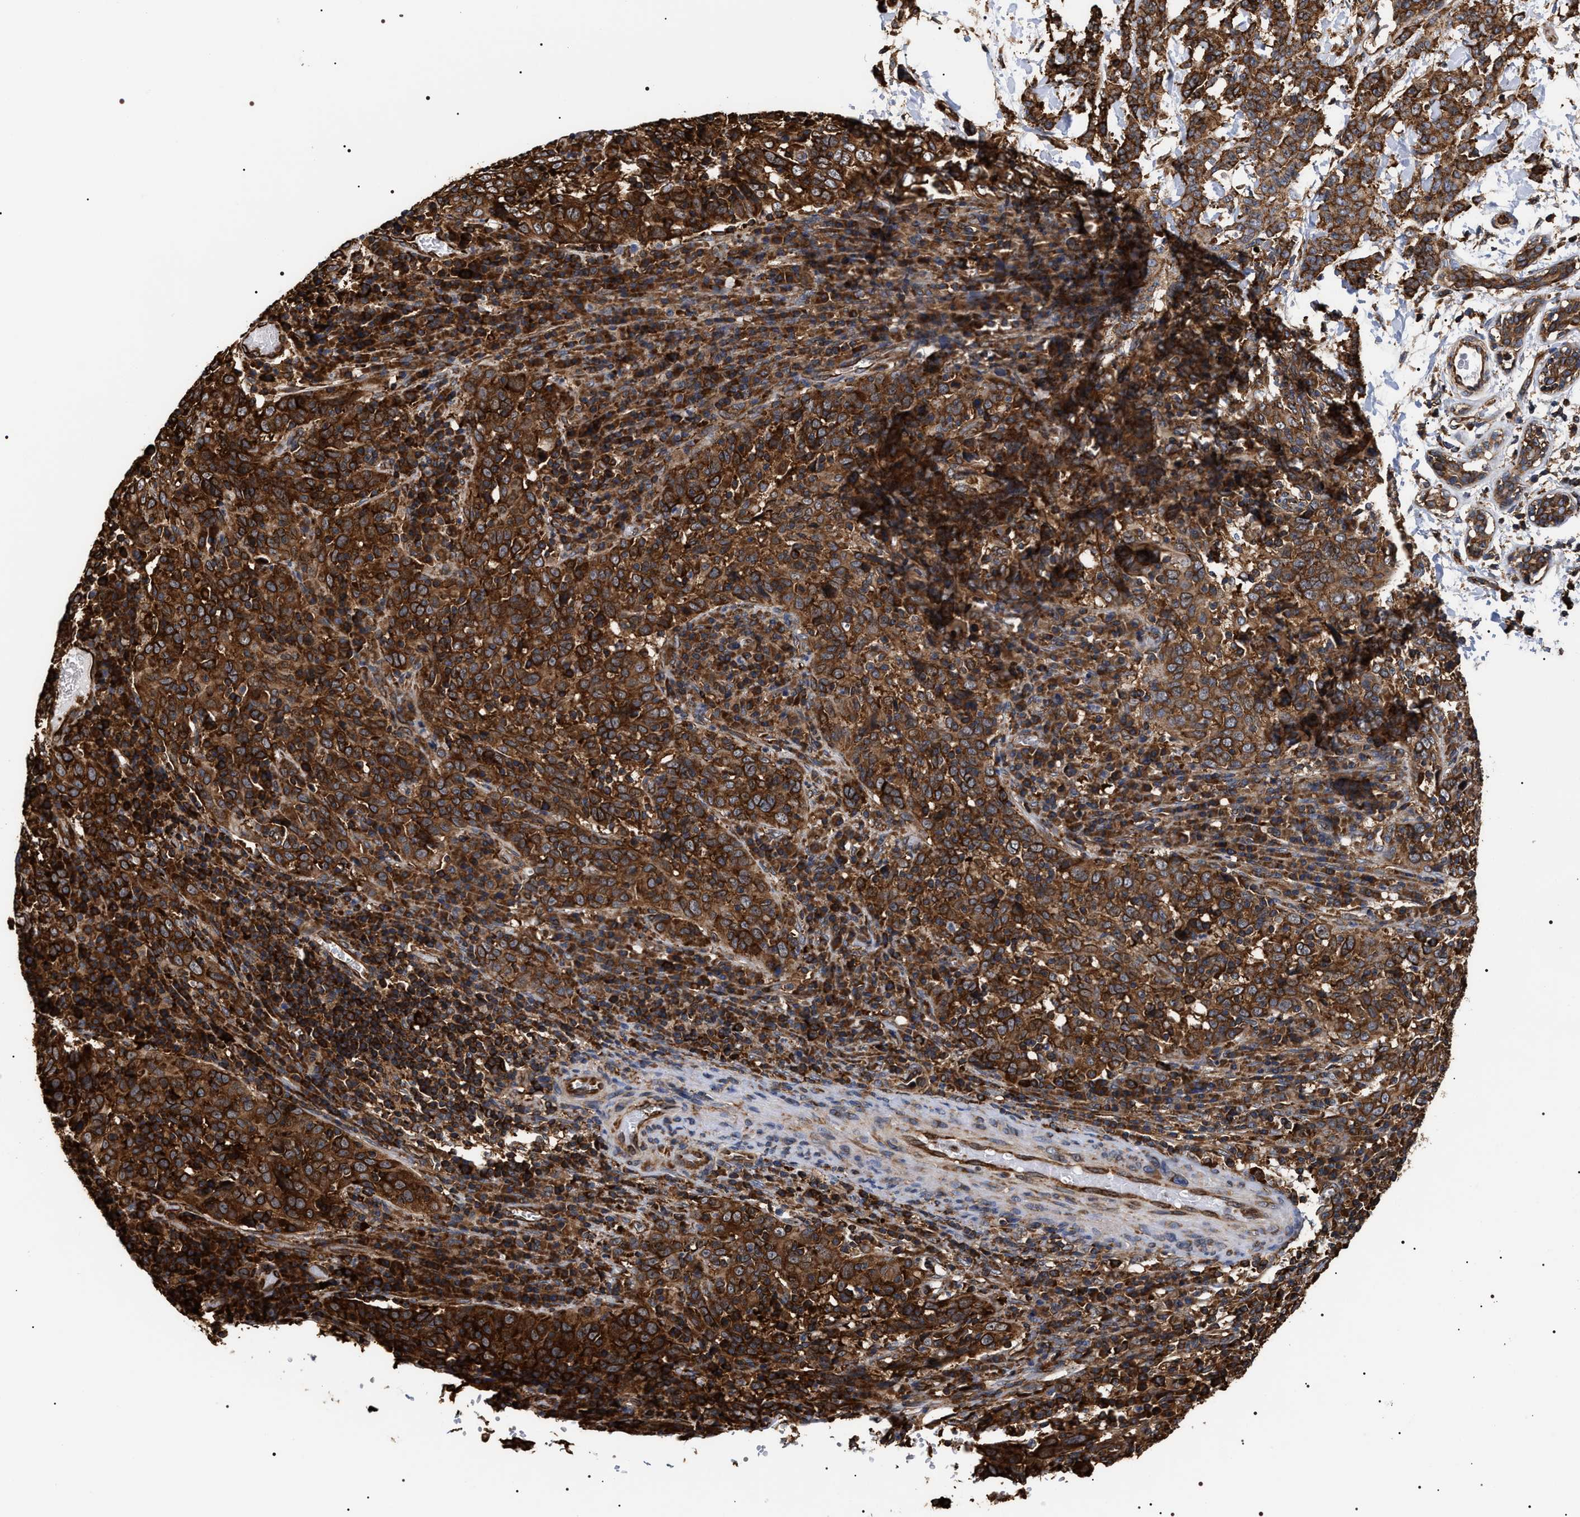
{"staining": {"intensity": "strong", "quantity": ">75%", "location": "cytoplasmic/membranous"}, "tissue": "cervical cancer", "cell_type": "Tumor cells", "image_type": "cancer", "snomed": [{"axis": "morphology", "description": "Squamous cell carcinoma, NOS"}, {"axis": "topography", "description": "Cervix"}], "caption": "Protein analysis of cervical cancer (squamous cell carcinoma) tissue demonstrates strong cytoplasmic/membranous staining in about >75% of tumor cells. (Brightfield microscopy of DAB IHC at high magnification).", "gene": "SERBP1", "patient": {"sex": "female", "age": 46}}